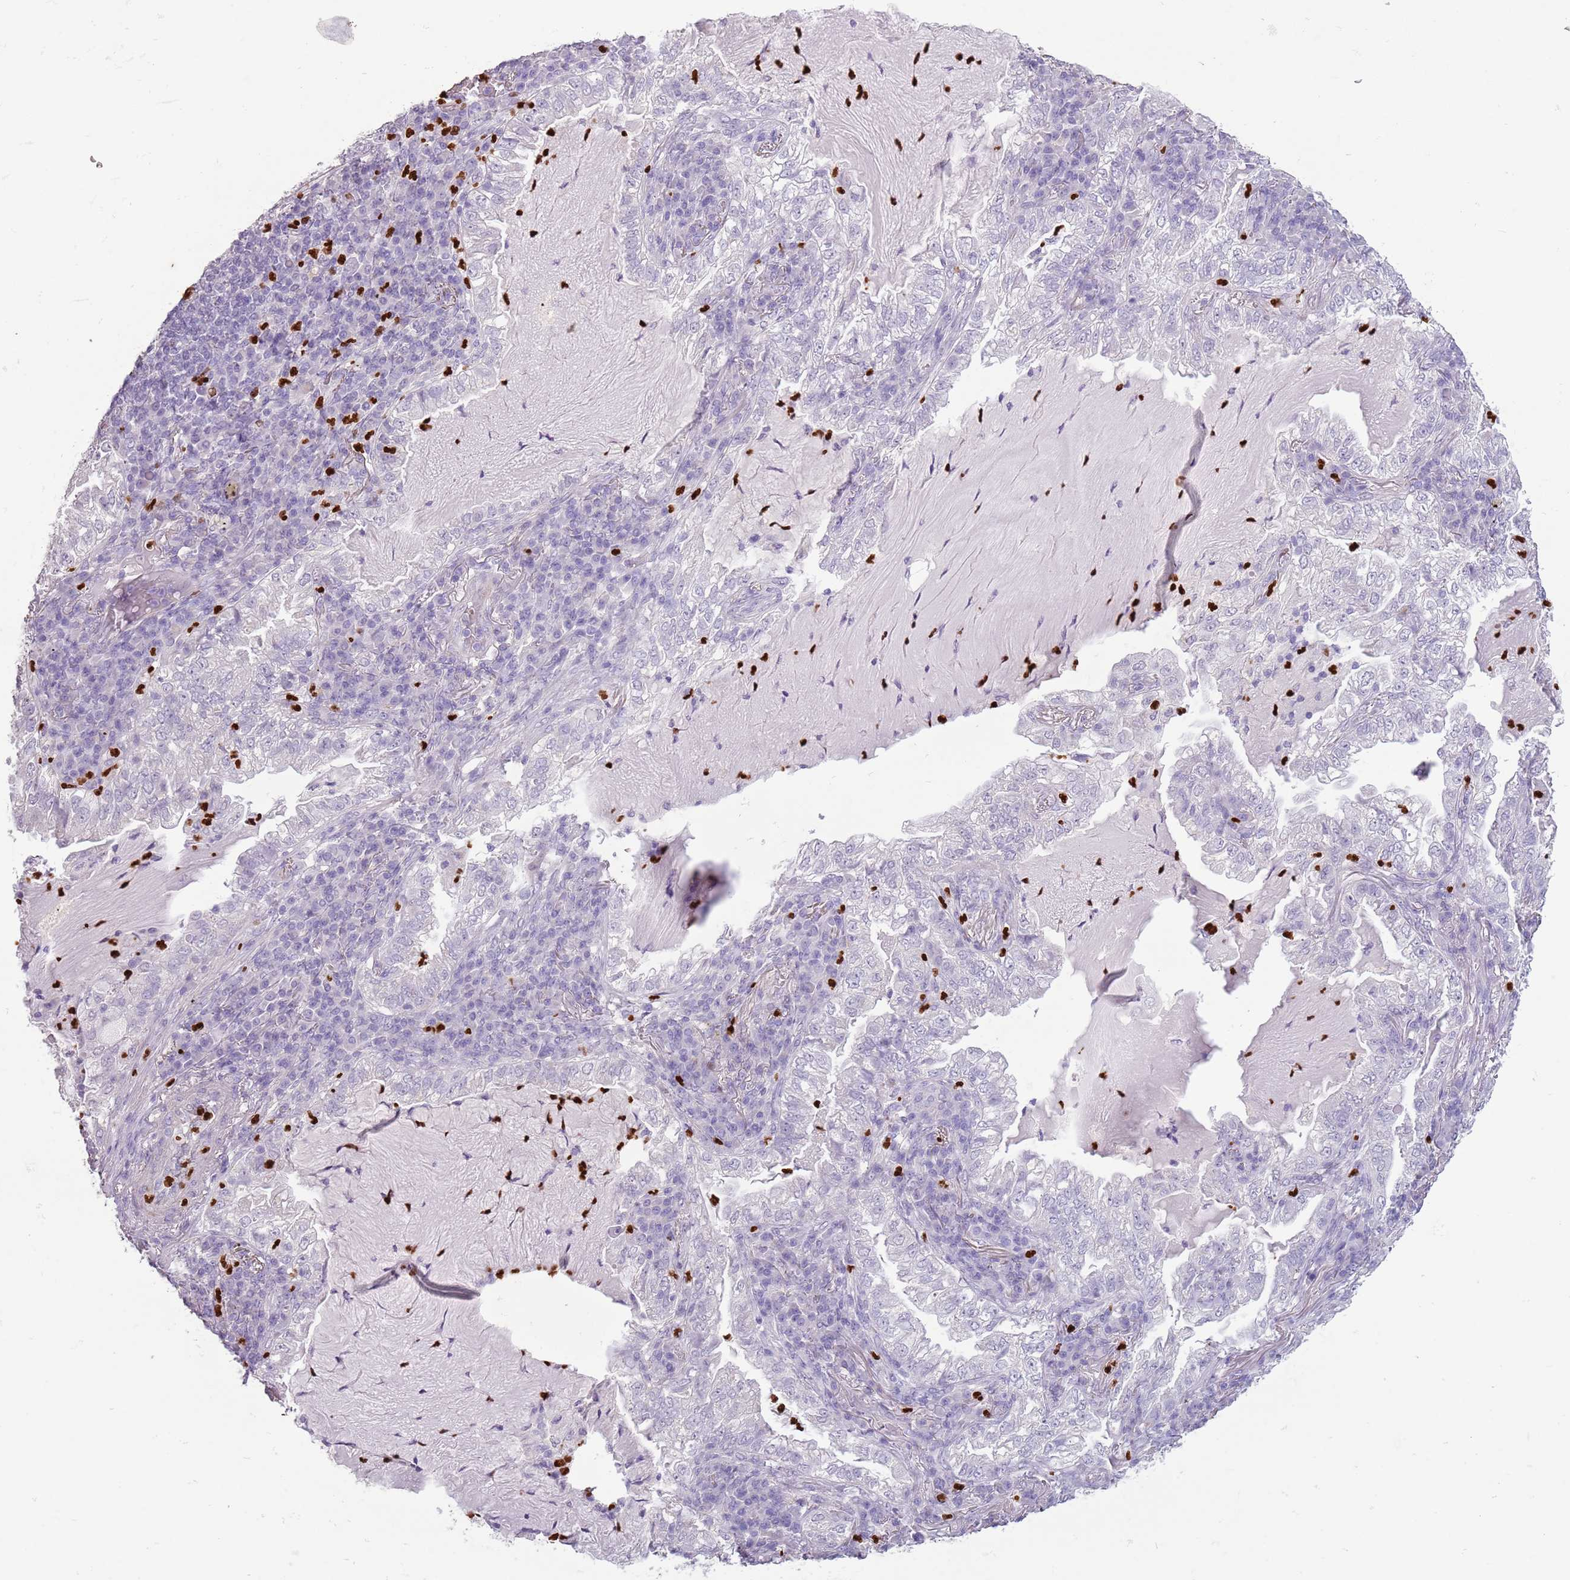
{"staining": {"intensity": "negative", "quantity": "none", "location": "none"}, "tissue": "lung cancer", "cell_type": "Tumor cells", "image_type": "cancer", "snomed": [{"axis": "morphology", "description": "Adenocarcinoma, NOS"}, {"axis": "topography", "description": "Lung"}], "caption": "Tumor cells are negative for brown protein staining in lung adenocarcinoma.", "gene": "CELF6", "patient": {"sex": "female", "age": 73}}